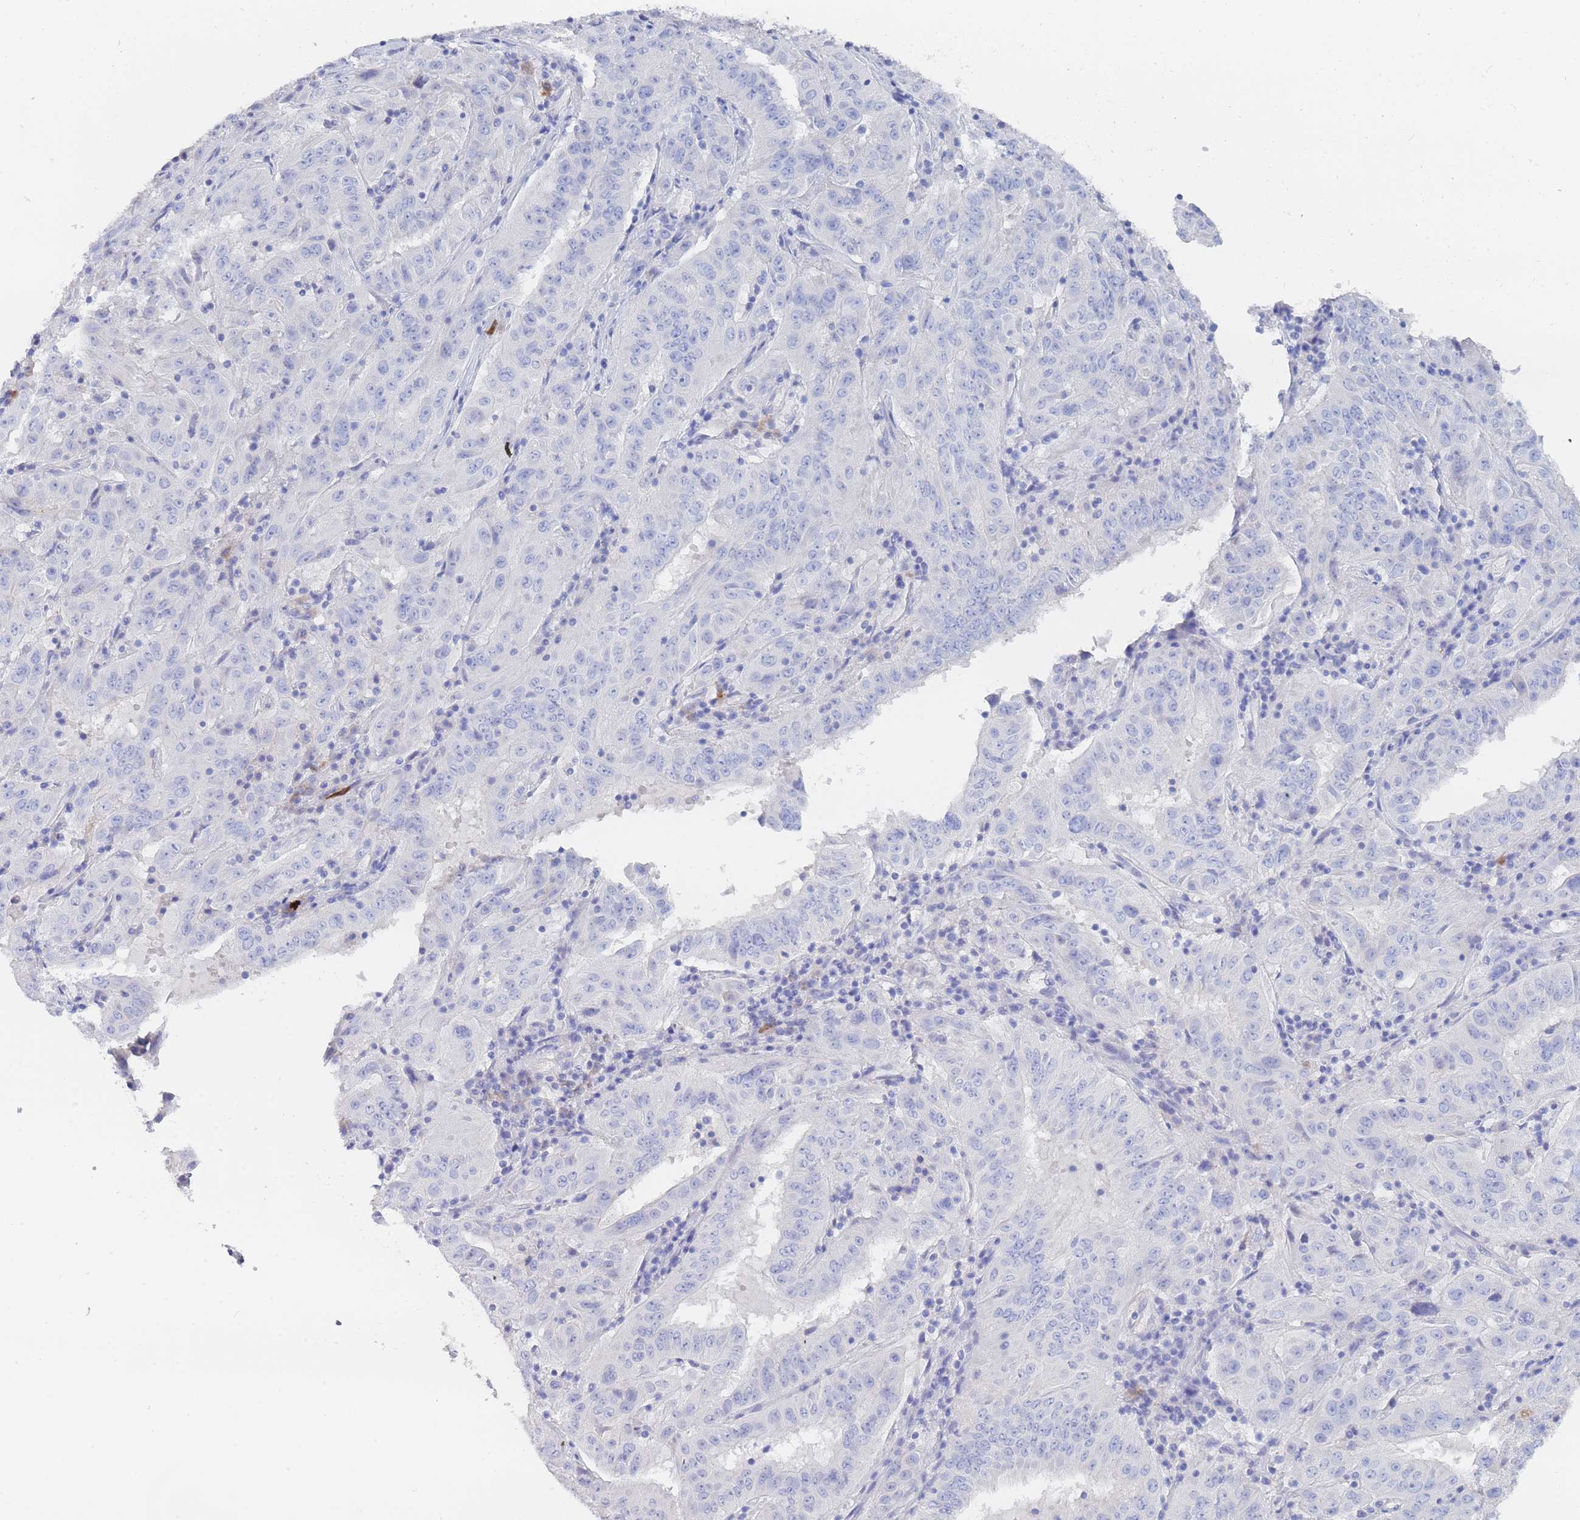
{"staining": {"intensity": "negative", "quantity": "none", "location": "none"}, "tissue": "pancreatic cancer", "cell_type": "Tumor cells", "image_type": "cancer", "snomed": [{"axis": "morphology", "description": "Adenocarcinoma, NOS"}, {"axis": "topography", "description": "Pancreas"}], "caption": "High magnification brightfield microscopy of pancreatic adenocarcinoma stained with DAB (brown) and counterstained with hematoxylin (blue): tumor cells show no significant staining.", "gene": "SLC25A35", "patient": {"sex": "male", "age": 63}}